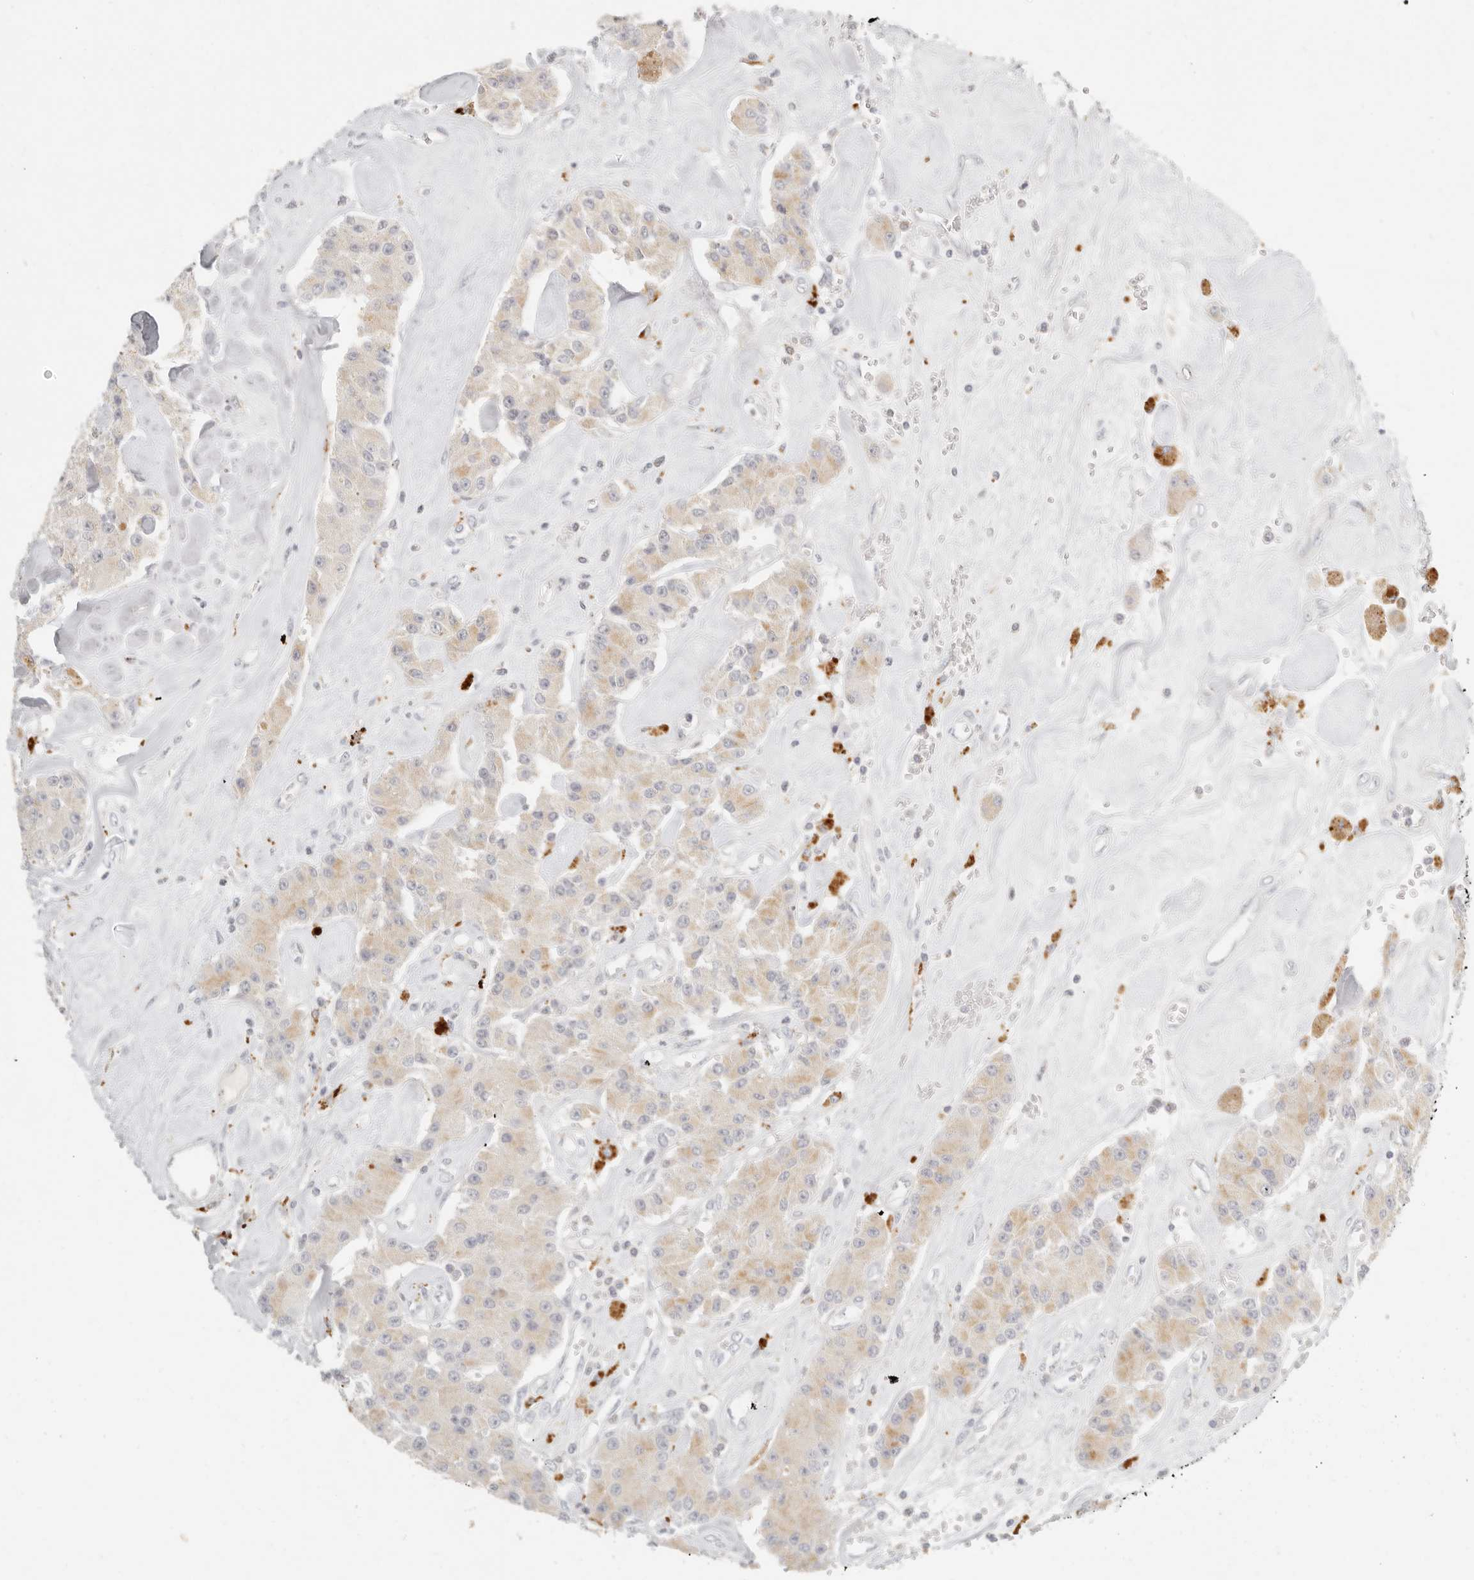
{"staining": {"intensity": "weak", "quantity": ">75%", "location": "cytoplasmic/membranous"}, "tissue": "carcinoid", "cell_type": "Tumor cells", "image_type": "cancer", "snomed": [{"axis": "morphology", "description": "Carcinoid, malignant, NOS"}, {"axis": "topography", "description": "Pancreas"}], "caption": "DAB immunohistochemical staining of carcinoid reveals weak cytoplasmic/membranous protein expression in about >75% of tumor cells.", "gene": "RNASET2", "patient": {"sex": "male", "age": 41}}